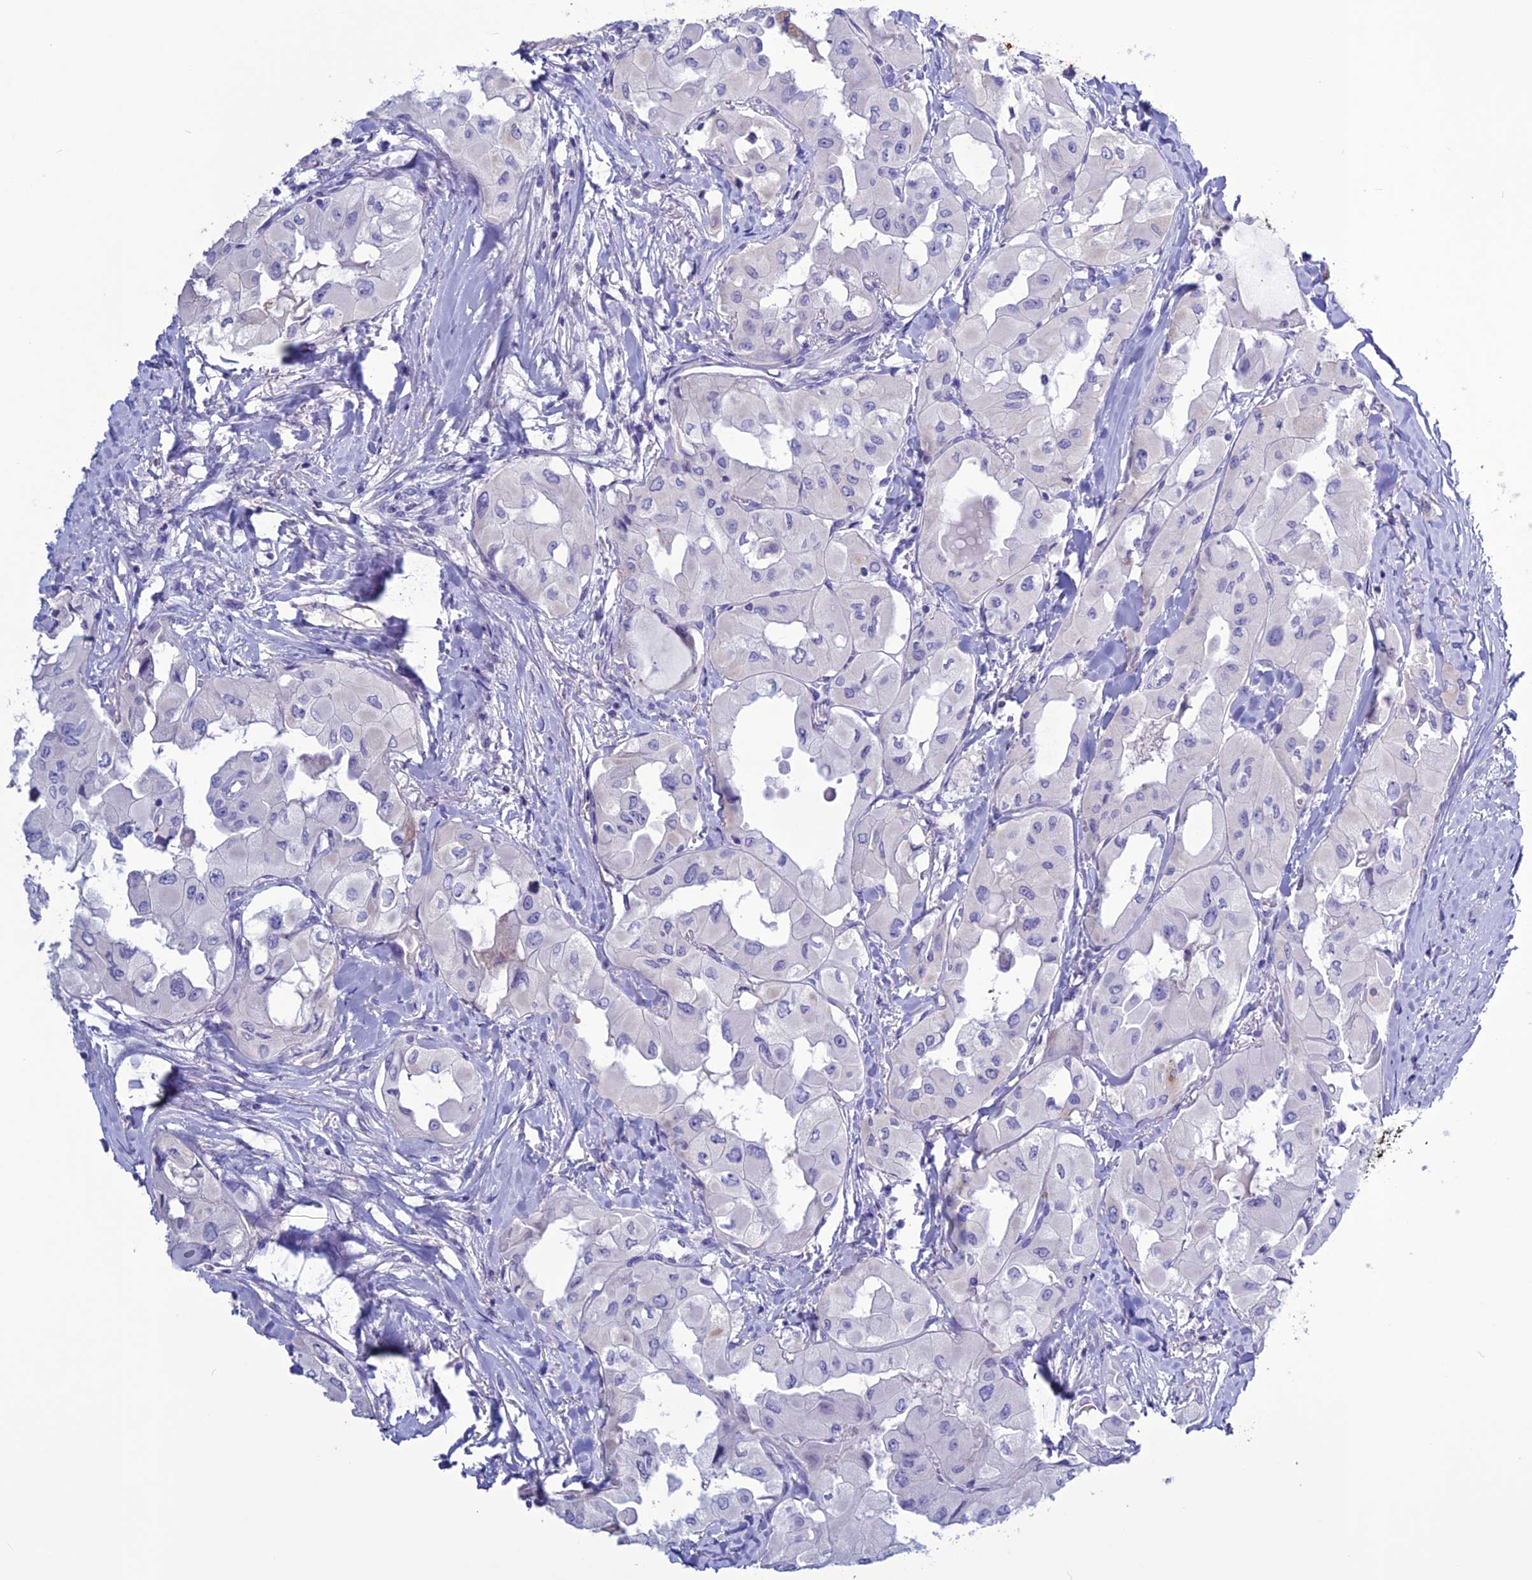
{"staining": {"intensity": "negative", "quantity": "none", "location": "none"}, "tissue": "thyroid cancer", "cell_type": "Tumor cells", "image_type": "cancer", "snomed": [{"axis": "morphology", "description": "Normal tissue, NOS"}, {"axis": "morphology", "description": "Papillary adenocarcinoma, NOS"}, {"axis": "topography", "description": "Thyroid gland"}], "caption": "Papillary adenocarcinoma (thyroid) stained for a protein using IHC demonstrates no positivity tumor cells.", "gene": "CLEC2L", "patient": {"sex": "female", "age": 59}}